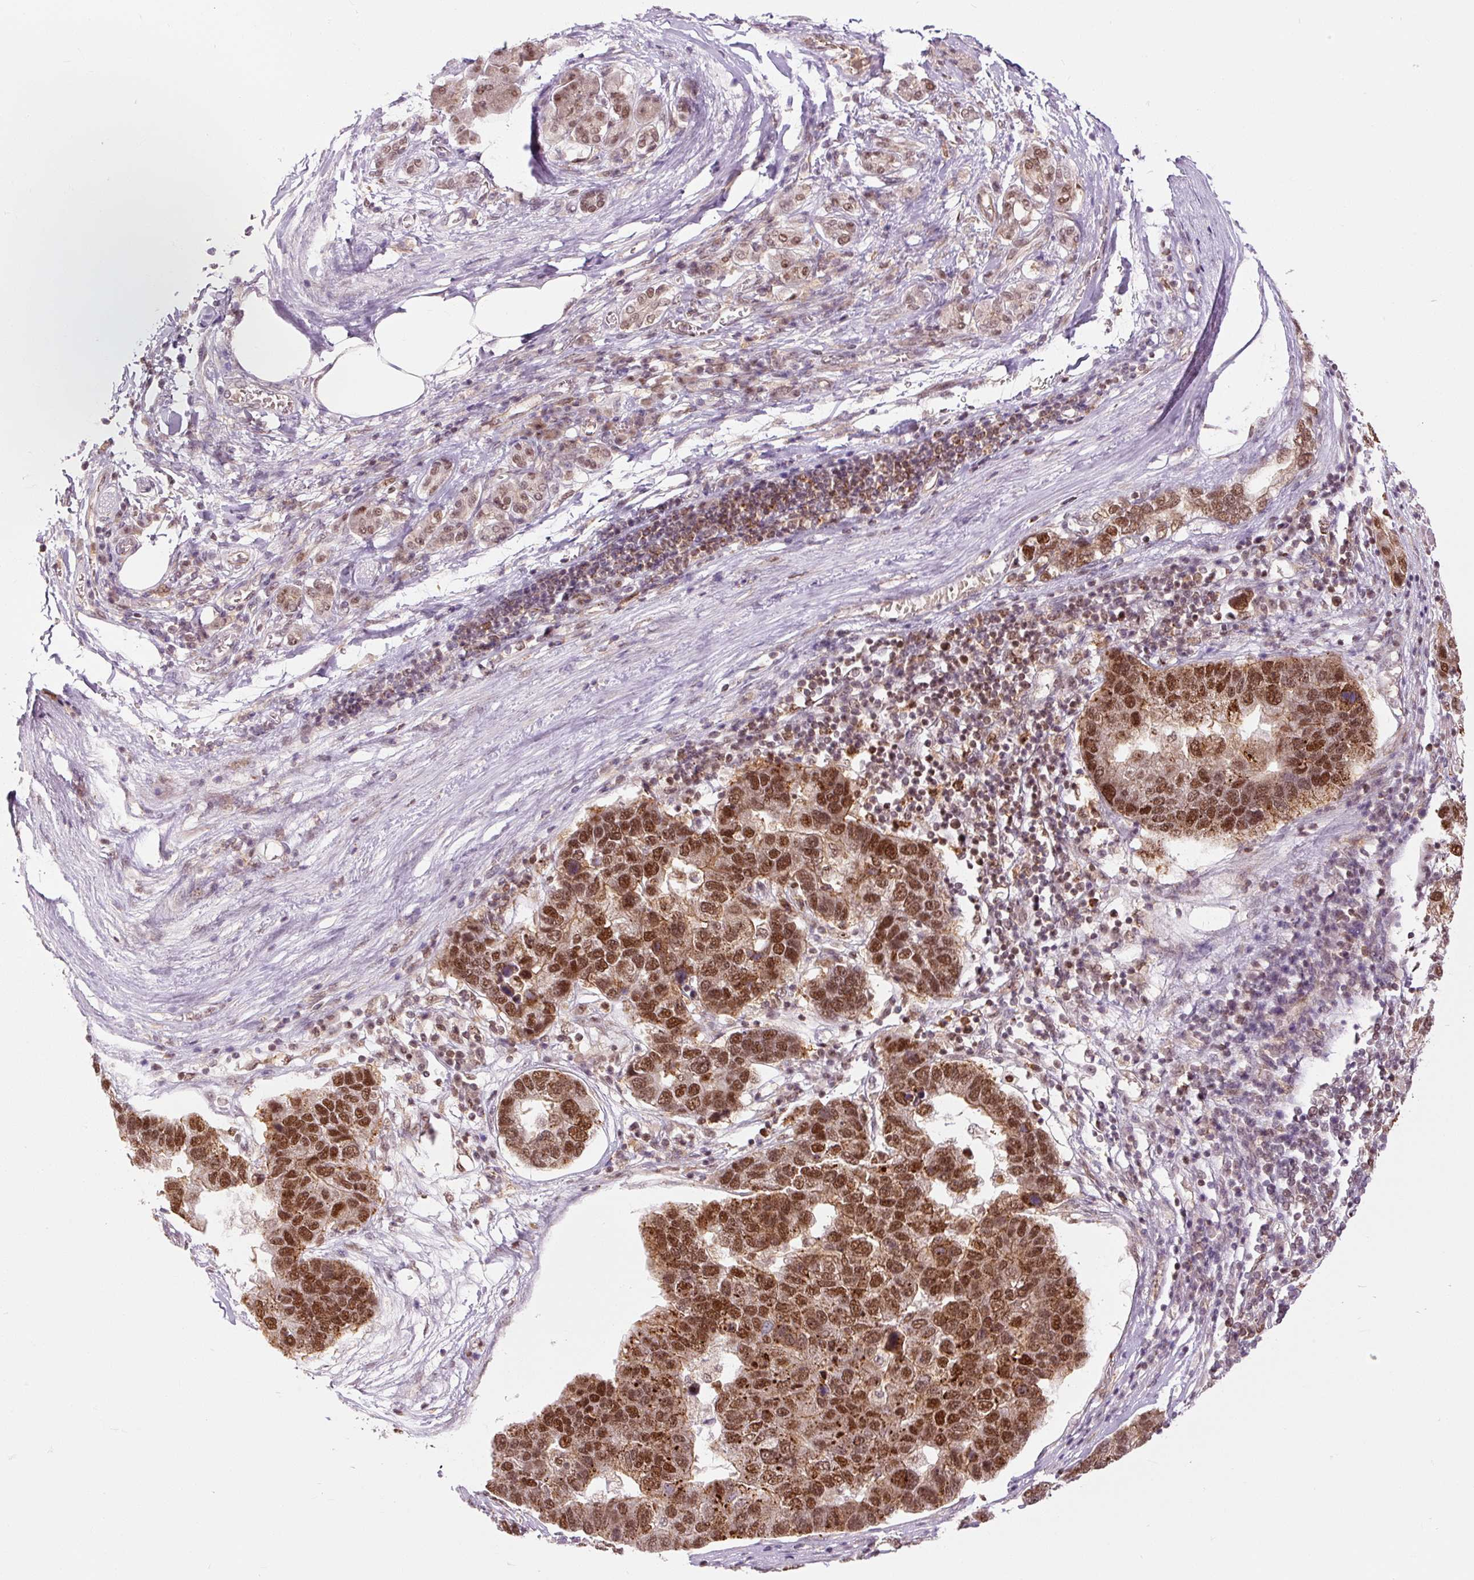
{"staining": {"intensity": "strong", "quantity": ">75%", "location": "cytoplasmic/membranous,nuclear"}, "tissue": "pancreatic cancer", "cell_type": "Tumor cells", "image_type": "cancer", "snomed": [{"axis": "morphology", "description": "Adenocarcinoma, NOS"}, {"axis": "topography", "description": "Pancreas"}], "caption": "Immunohistochemistry micrograph of pancreatic adenocarcinoma stained for a protein (brown), which displays high levels of strong cytoplasmic/membranous and nuclear staining in approximately >75% of tumor cells.", "gene": "CSTF1", "patient": {"sex": "female", "age": 61}}